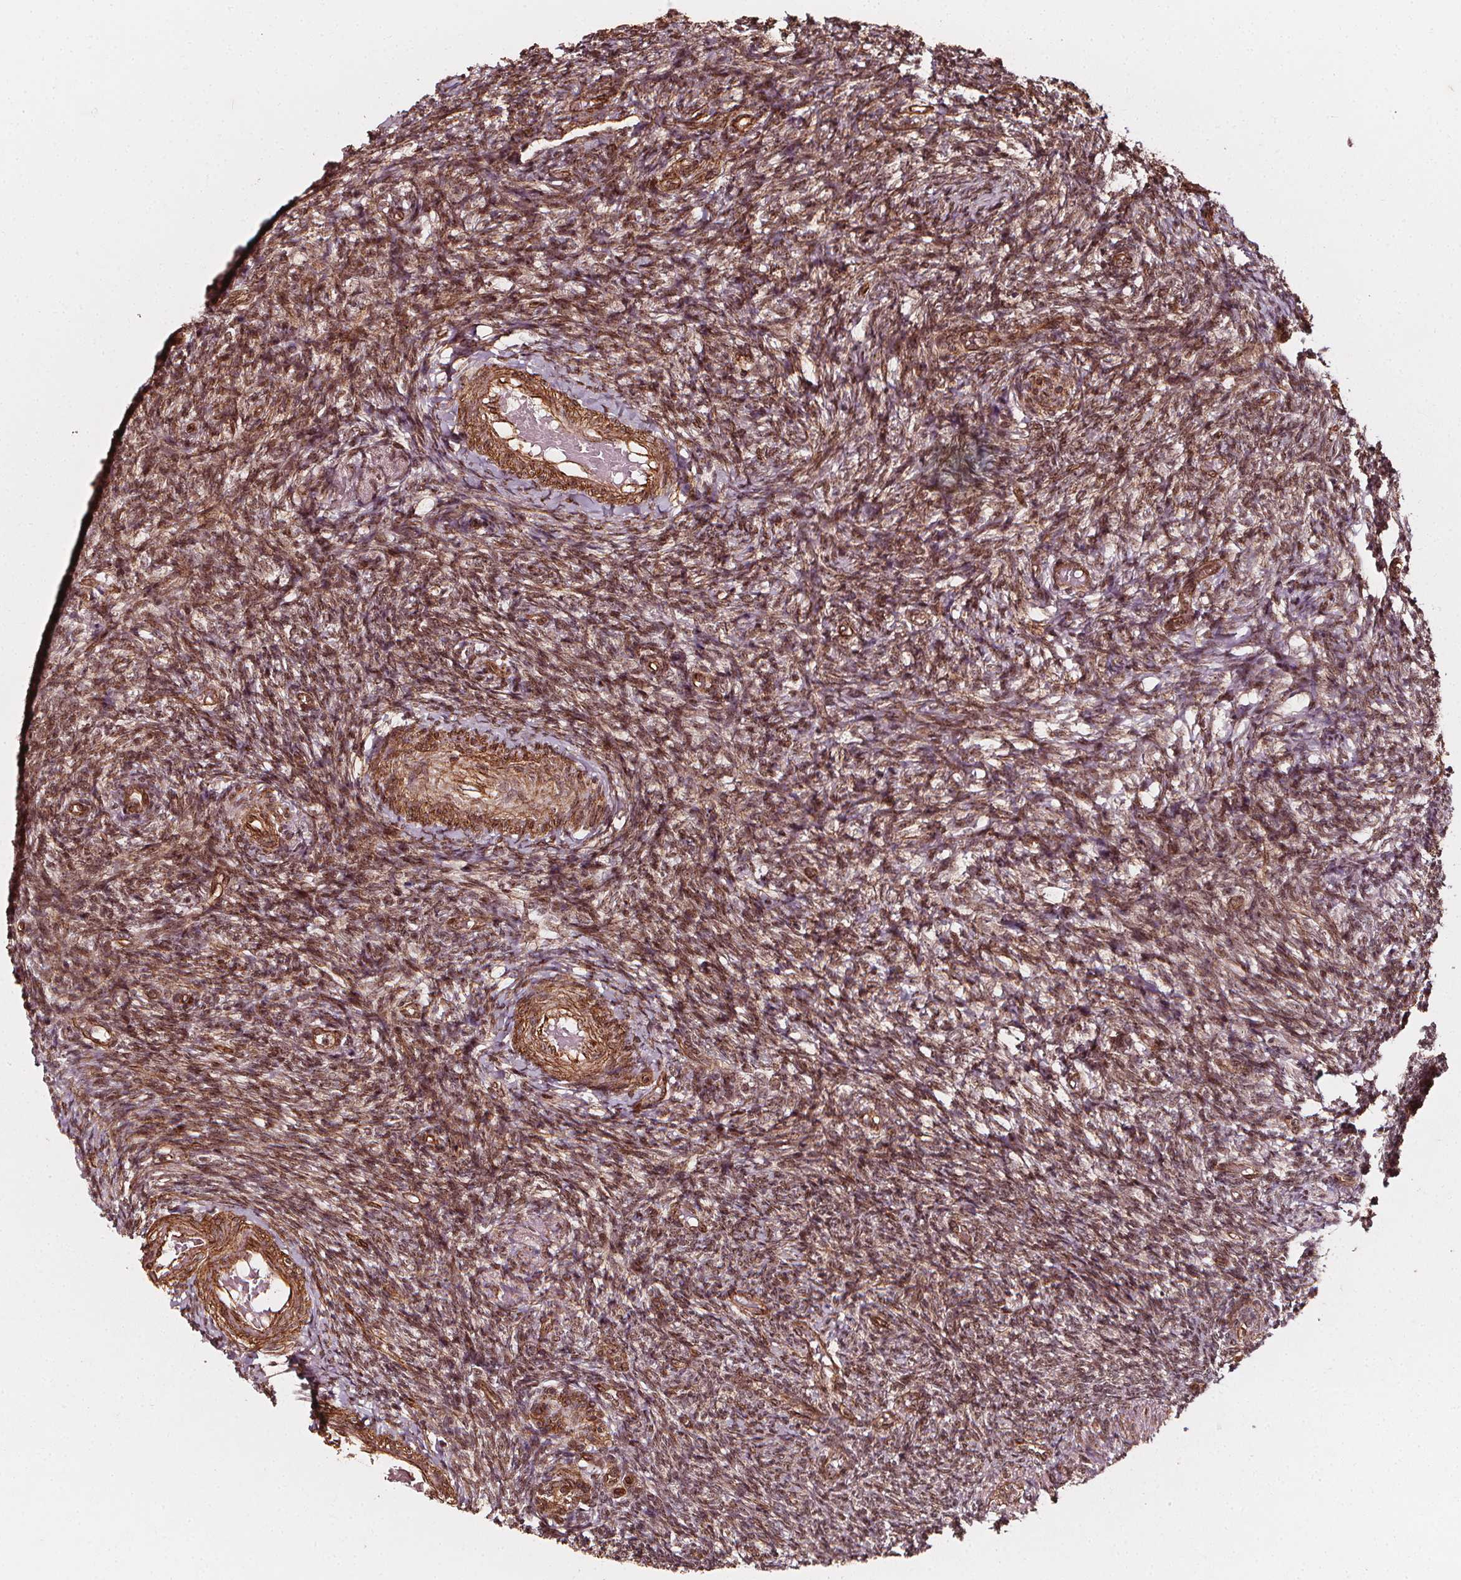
{"staining": {"intensity": "moderate", "quantity": ">75%", "location": "nuclear"}, "tissue": "ovary", "cell_type": "Ovarian stroma cells", "image_type": "normal", "snomed": [{"axis": "morphology", "description": "Normal tissue, NOS"}, {"axis": "topography", "description": "Ovary"}], "caption": "Protein staining demonstrates moderate nuclear expression in approximately >75% of ovarian stroma cells in benign ovary.", "gene": "EXOSC9", "patient": {"sex": "female", "age": 39}}